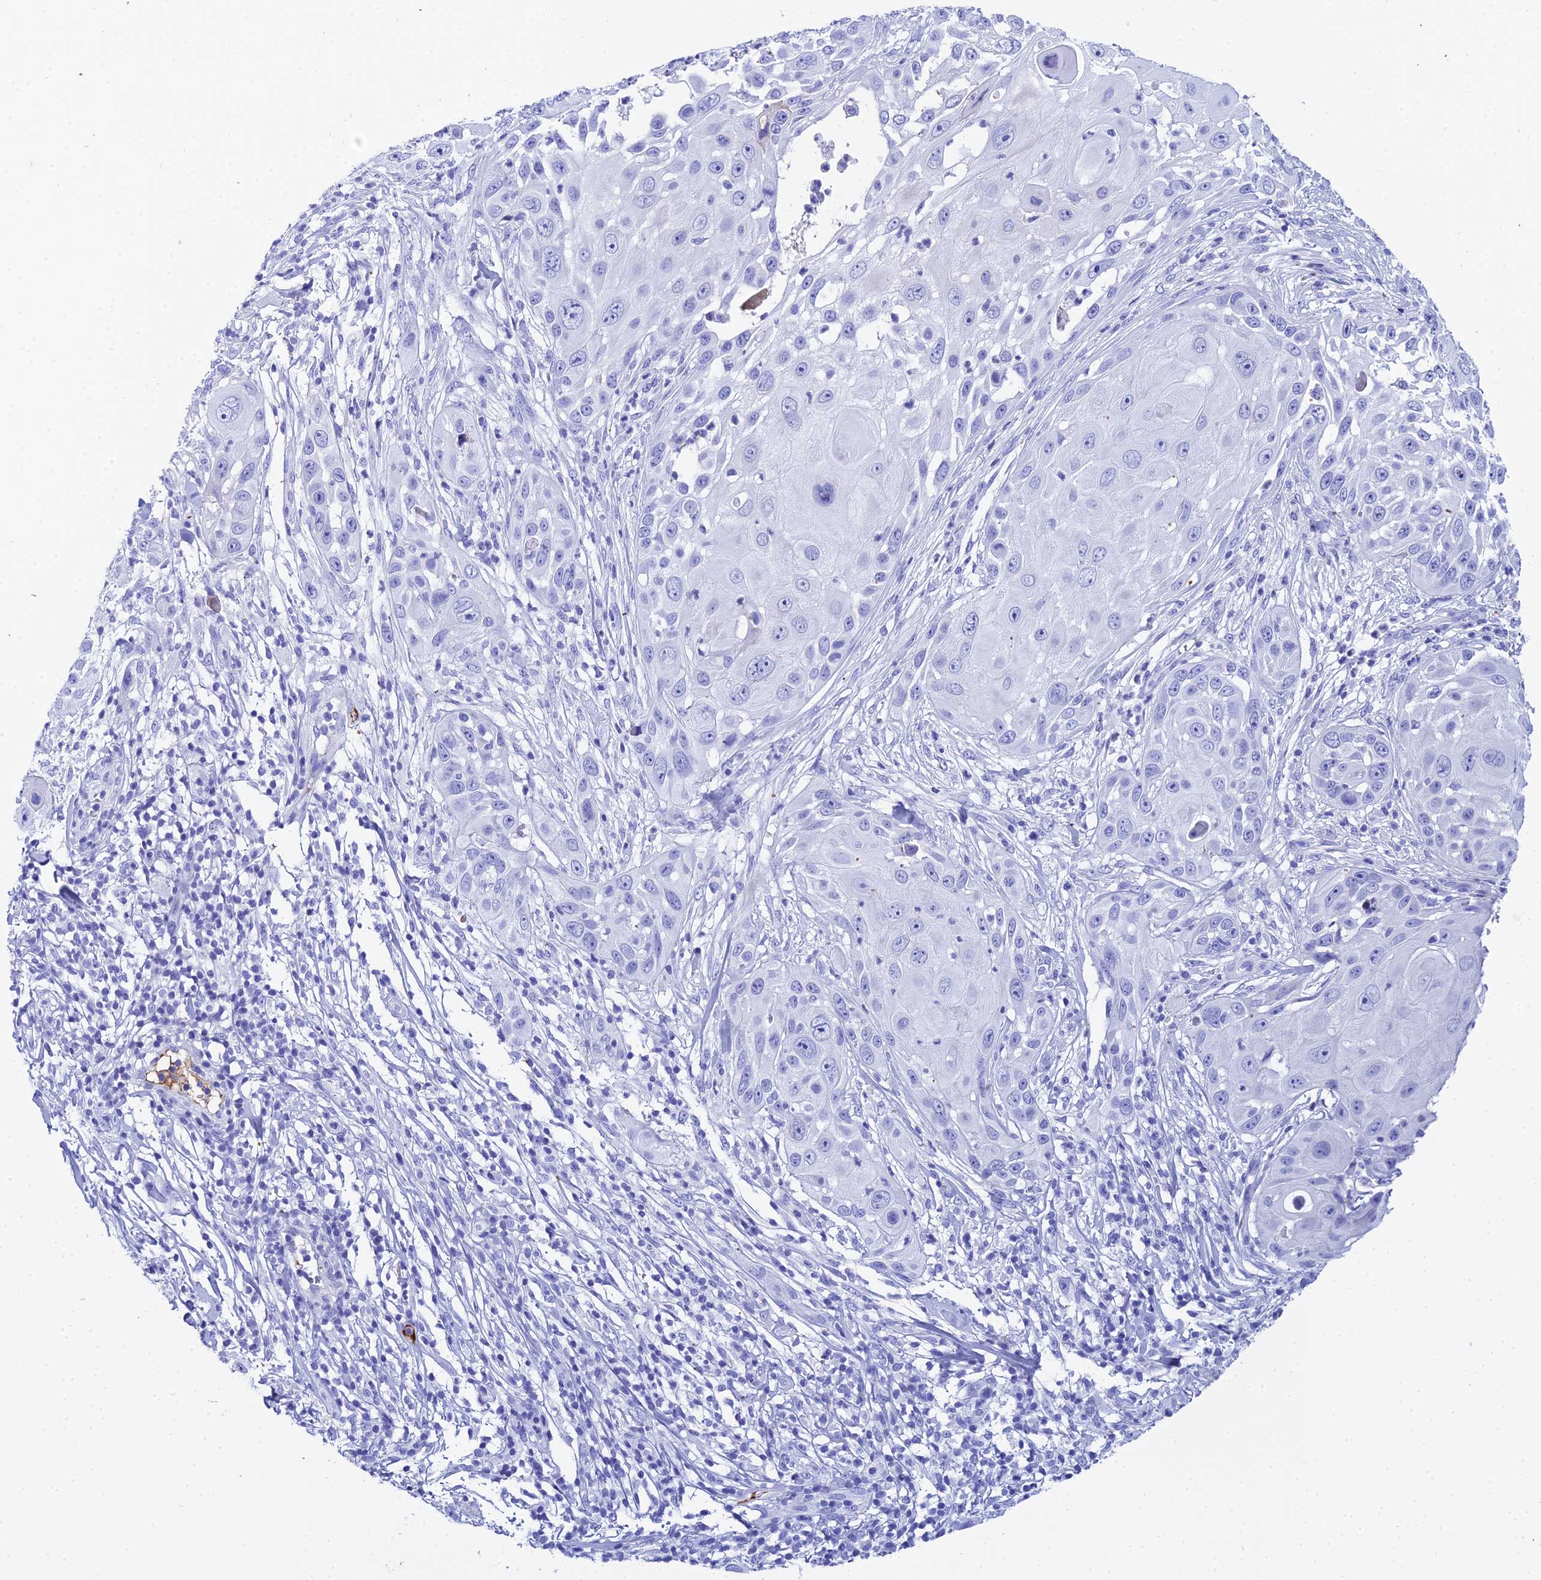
{"staining": {"intensity": "negative", "quantity": "none", "location": "none"}, "tissue": "skin cancer", "cell_type": "Tumor cells", "image_type": "cancer", "snomed": [{"axis": "morphology", "description": "Squamous cell carcinoma, NOS"}, {"axis": "topography", "description": "Skin"}], "caption": "Protein analysis of skin cancer (squamous cell carcinoma) exhibits no significant positivity in tumor cells. The staining was performed using DAB to visualize the protein expression in brown, while the nuclei were stained in blue with hematoxylin (Magnification: 20x).", "gene": "CELA3A", "patient": {"sex": "female", "age": 44}}